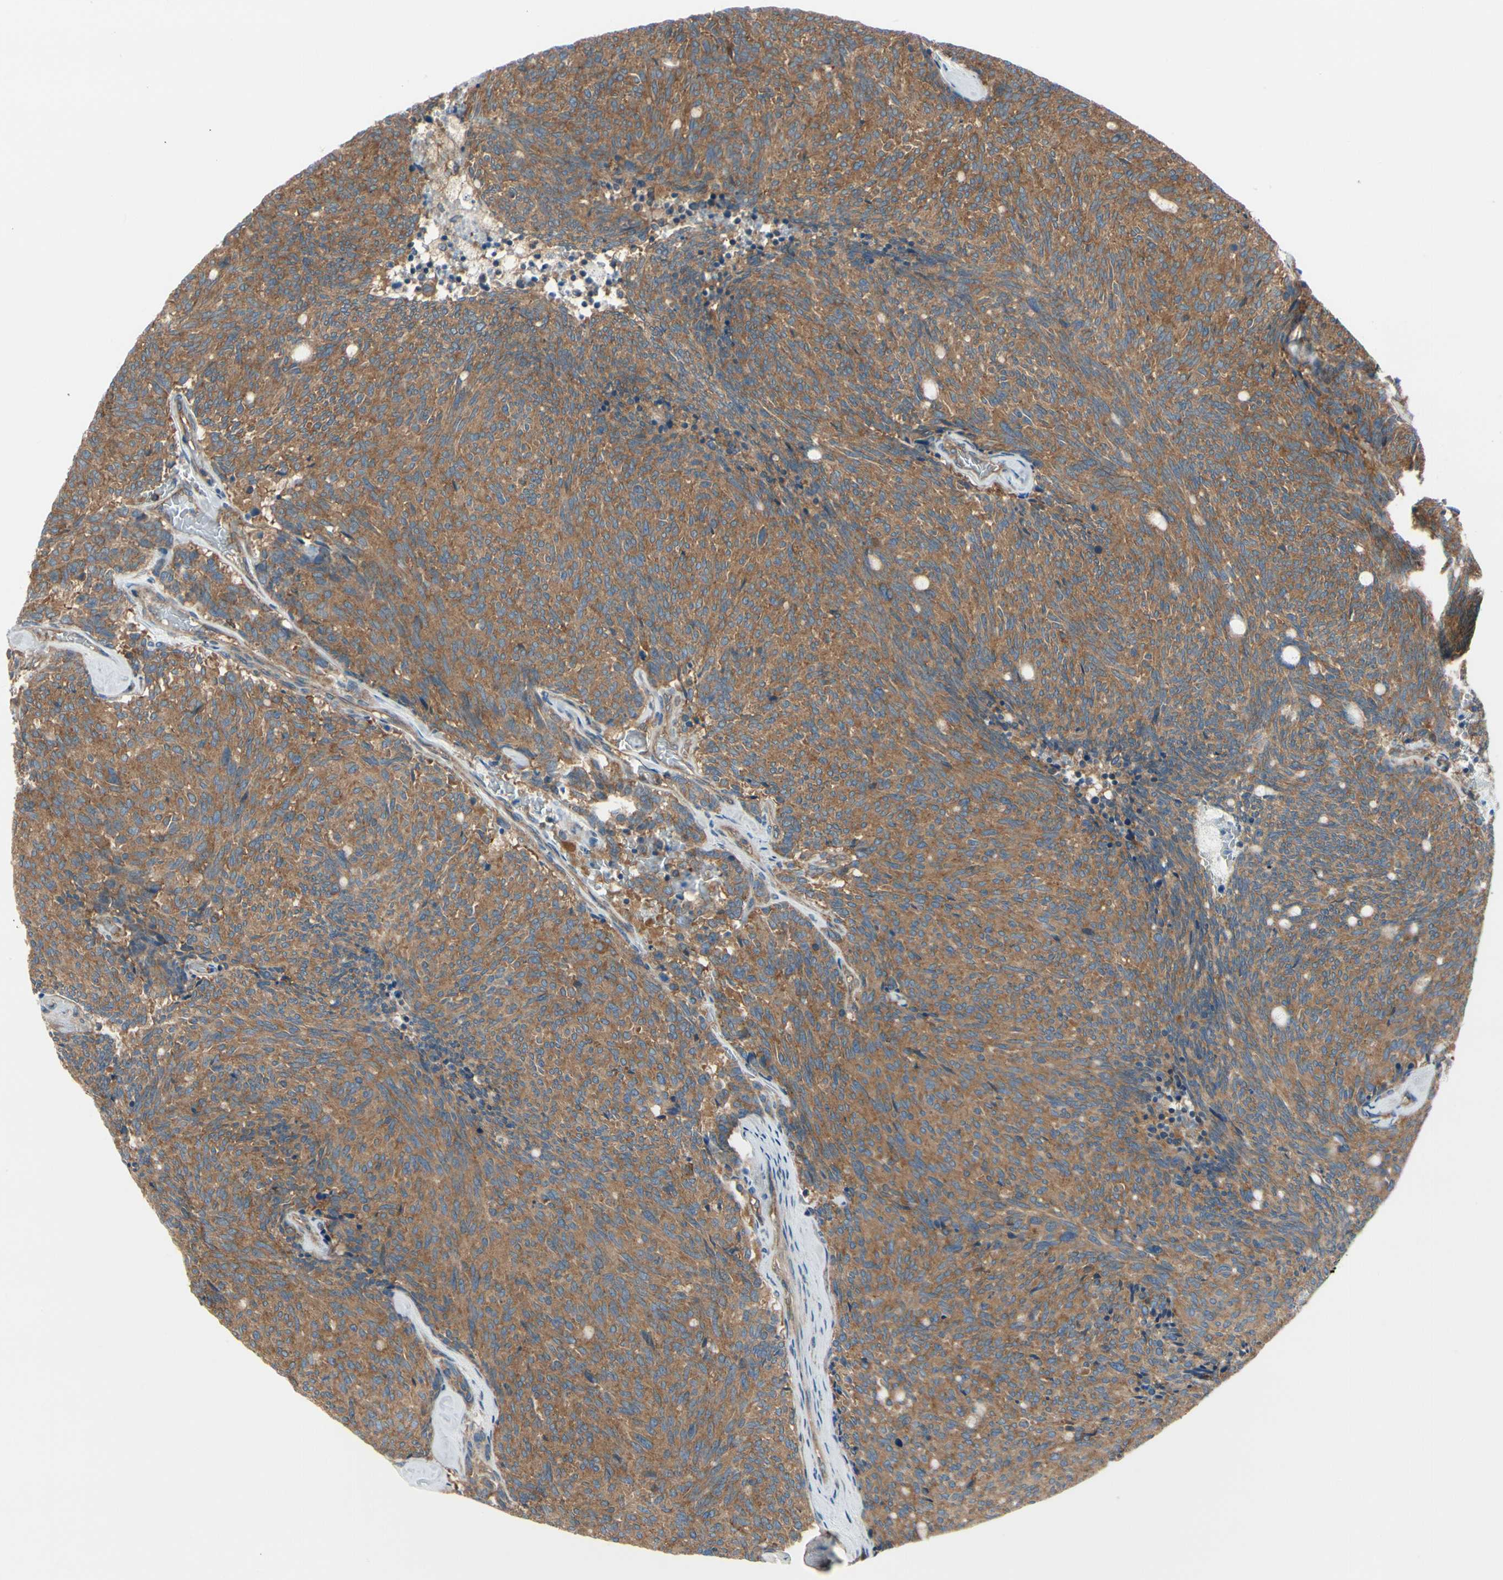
{"staining": {"intensity": "moderate", "quantity": ">75%", "location": "cytoplasmic/membranous"}, "tissue": "carcinoid", "cell_type": "Tumor cells", "image_type": "cancer", "snomed": [{"axis": "morphology", "description": "Carcinoid, malignant, NOS"}, {"axis": "topography", "description": "Pancreas"}], "caption": "An immunohistochemistry histopathology image of neoplastic tissue is shown. Protein staining in brown shows moderate cytoplasmic/membranous positivity in malignant carcinoid within tumor cells.", "gene": "EPS15", "patient": {"sex": "female", "age": 54}}